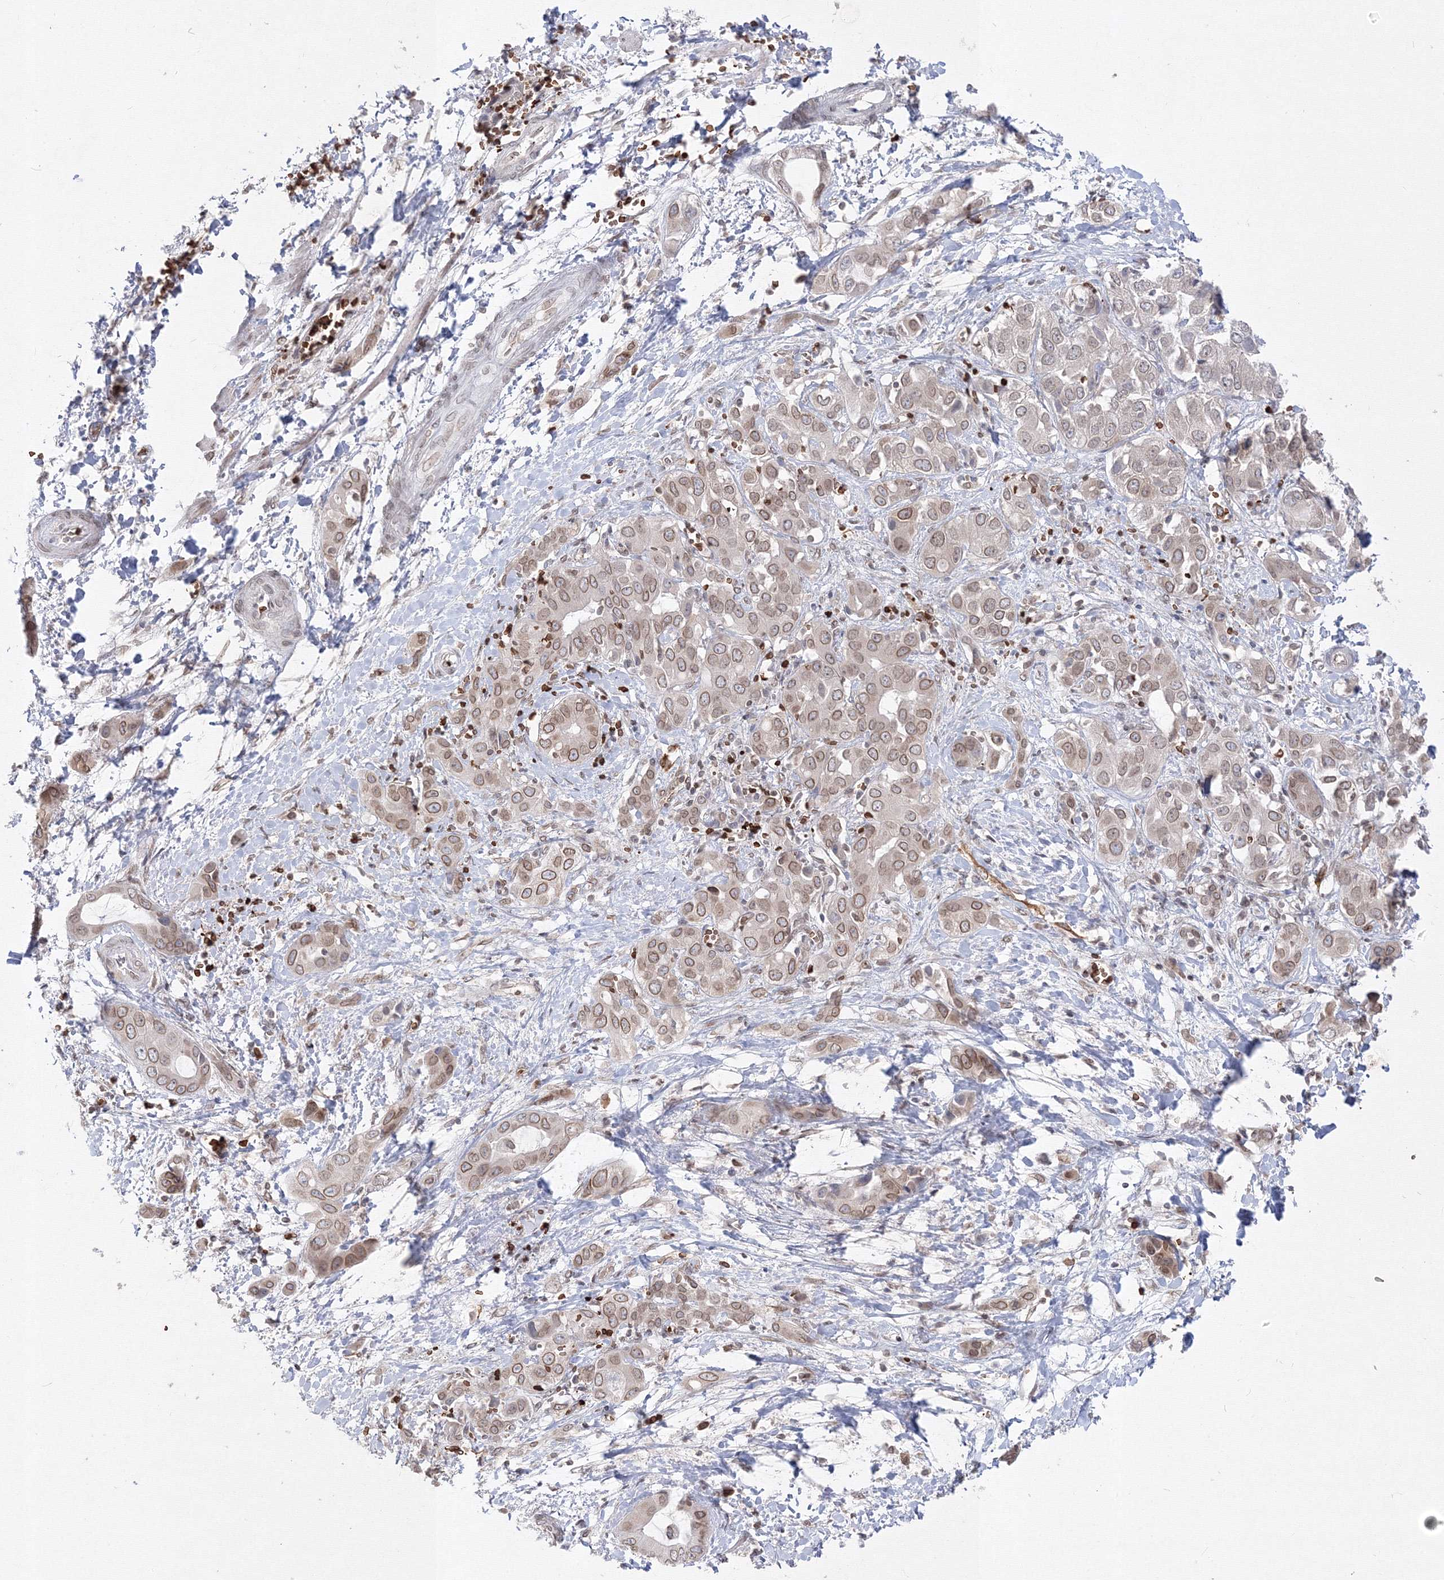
{"staining": {"intensity": "weak", "quantity": ">75%", "location": "cytoplasmic/membranous,nuclear"}, "tissue": "liver cancer", "cell_type": "Tumor cells", "image_type": "cancer", "snomed": [{"axis": "morphology", "description": "Cholangiocarcinoma"}, {"axis": "topography", "description": "Liver"}], "caption": "About >75% of tumor cells in human liver cancer (cholangiocarcinoma) show weak cytoplasmic/membranous and nuclear protein staining as visualized by brown immunohistochemical staining.", "gene": "DNAJB2", "patient": {"sex": "female", "age": 52}}